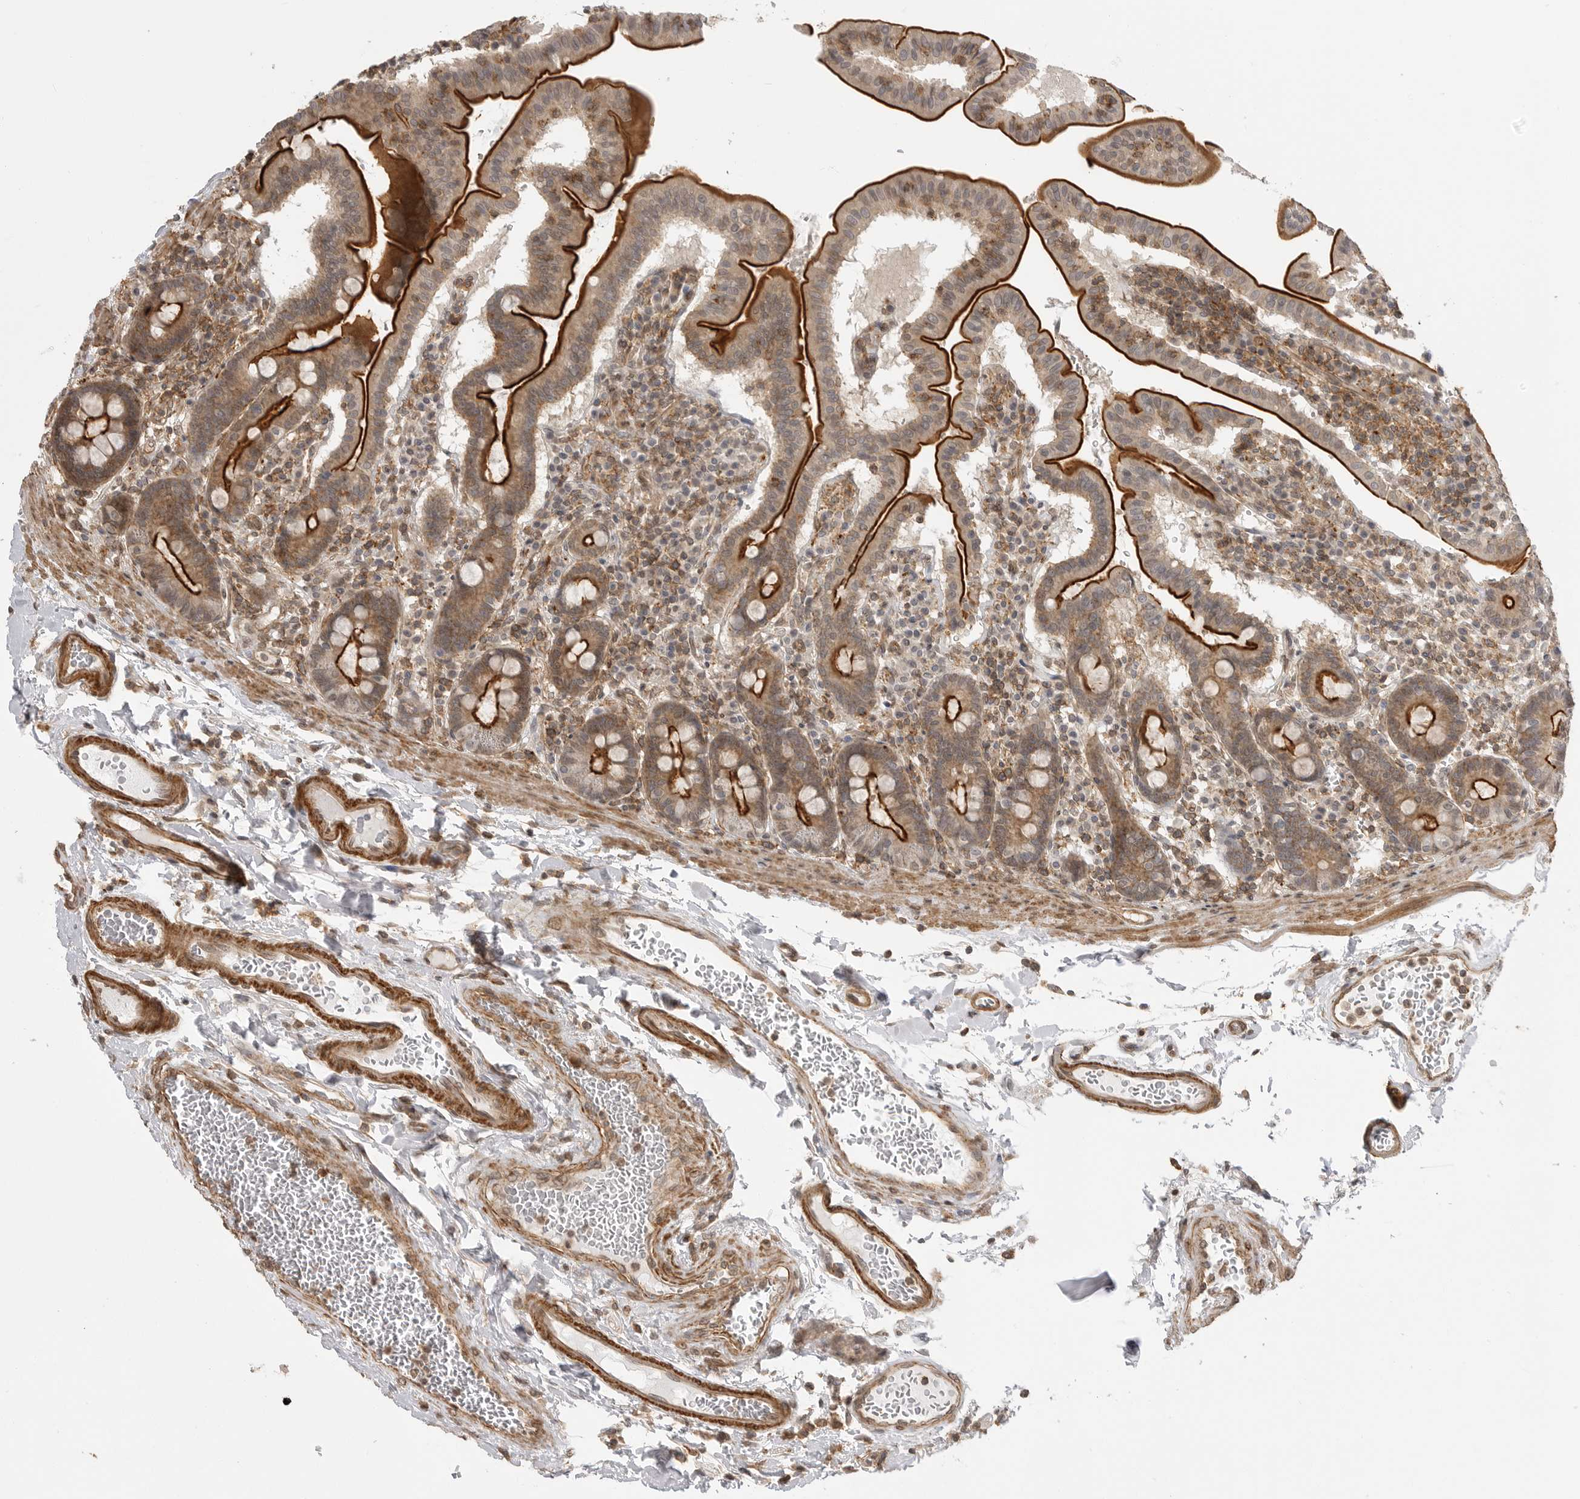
{"staining": {"intensity": "strong", "quantity": "25%-75%", "location": "cytoplasmic/membranous"}, "tissue": "duodenum", "cell_type": "Glandular cells", "image_type": "normal", "snomed": [{"axis": "morphology", "description": "Normal tissue, NOS"}, {"axis": "morphology", "description": "Adenocarcinoma, NOS"}, {"axis": "topography", "description": "Pancreas"}, {"axis": "topography", "description": "Duodenum"}], "caption": "There is high levels of strong cytoplasmic/membranous staining in glandular cells of normal duodenum, as demonstrated by immunohistochemical staining (brown color).", "gene": "GPC2", "patient": {"sex": "male", "age": 50}}